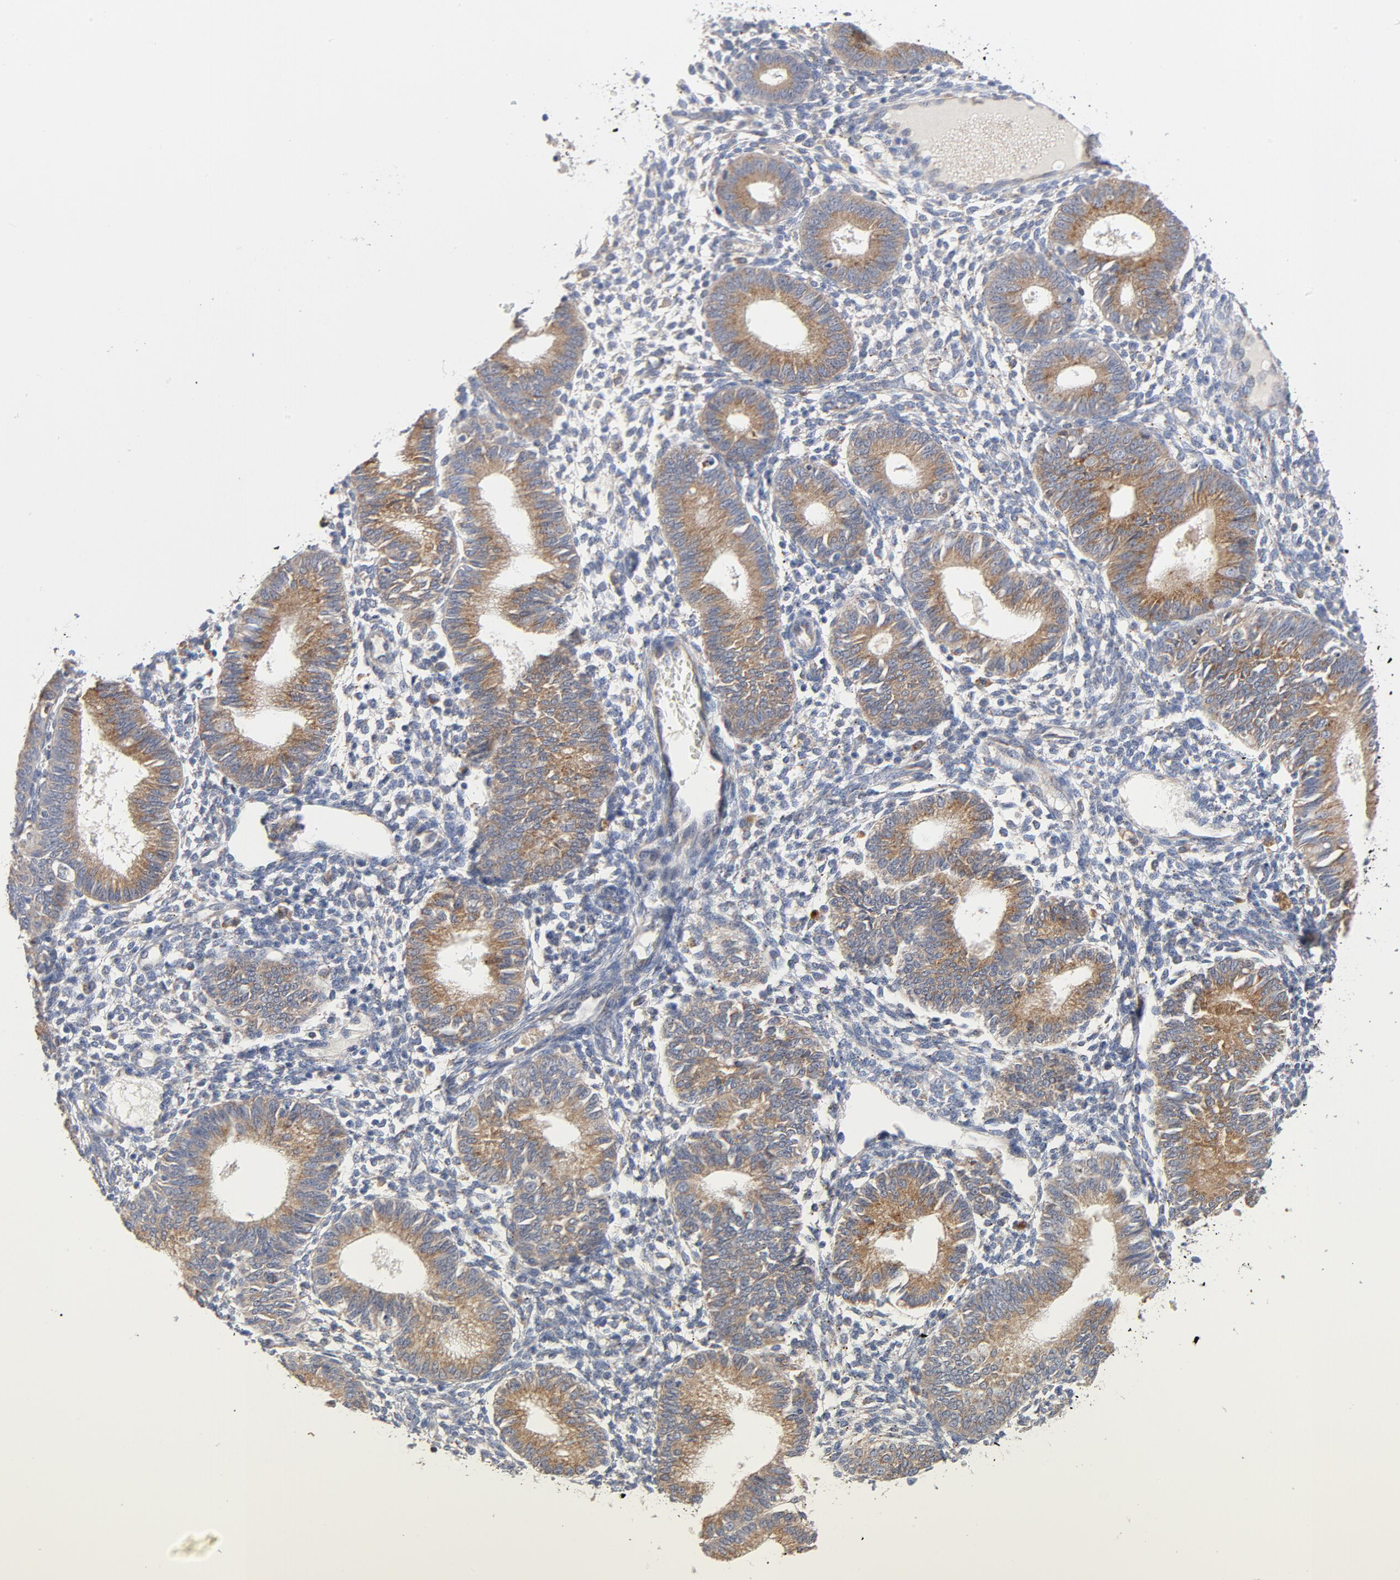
{"staining": {"intensity": "negative", "quantity": "none", "location": "none"}, "tissue": "endometrium", "cell_type": "Cells in endometrial stroma", "image_type": "normal", "snomed": [{"axis": "morphology", "description": "Normal tissue, NOS"}, {"axis": "topography", "description": "Endometrium"}], "caption": "The image shows no significant positivity in cells in endometrial stroma of endometrium.", "gene": "RAPGEF3", "patient": {"sex": "female", "age": 61}}